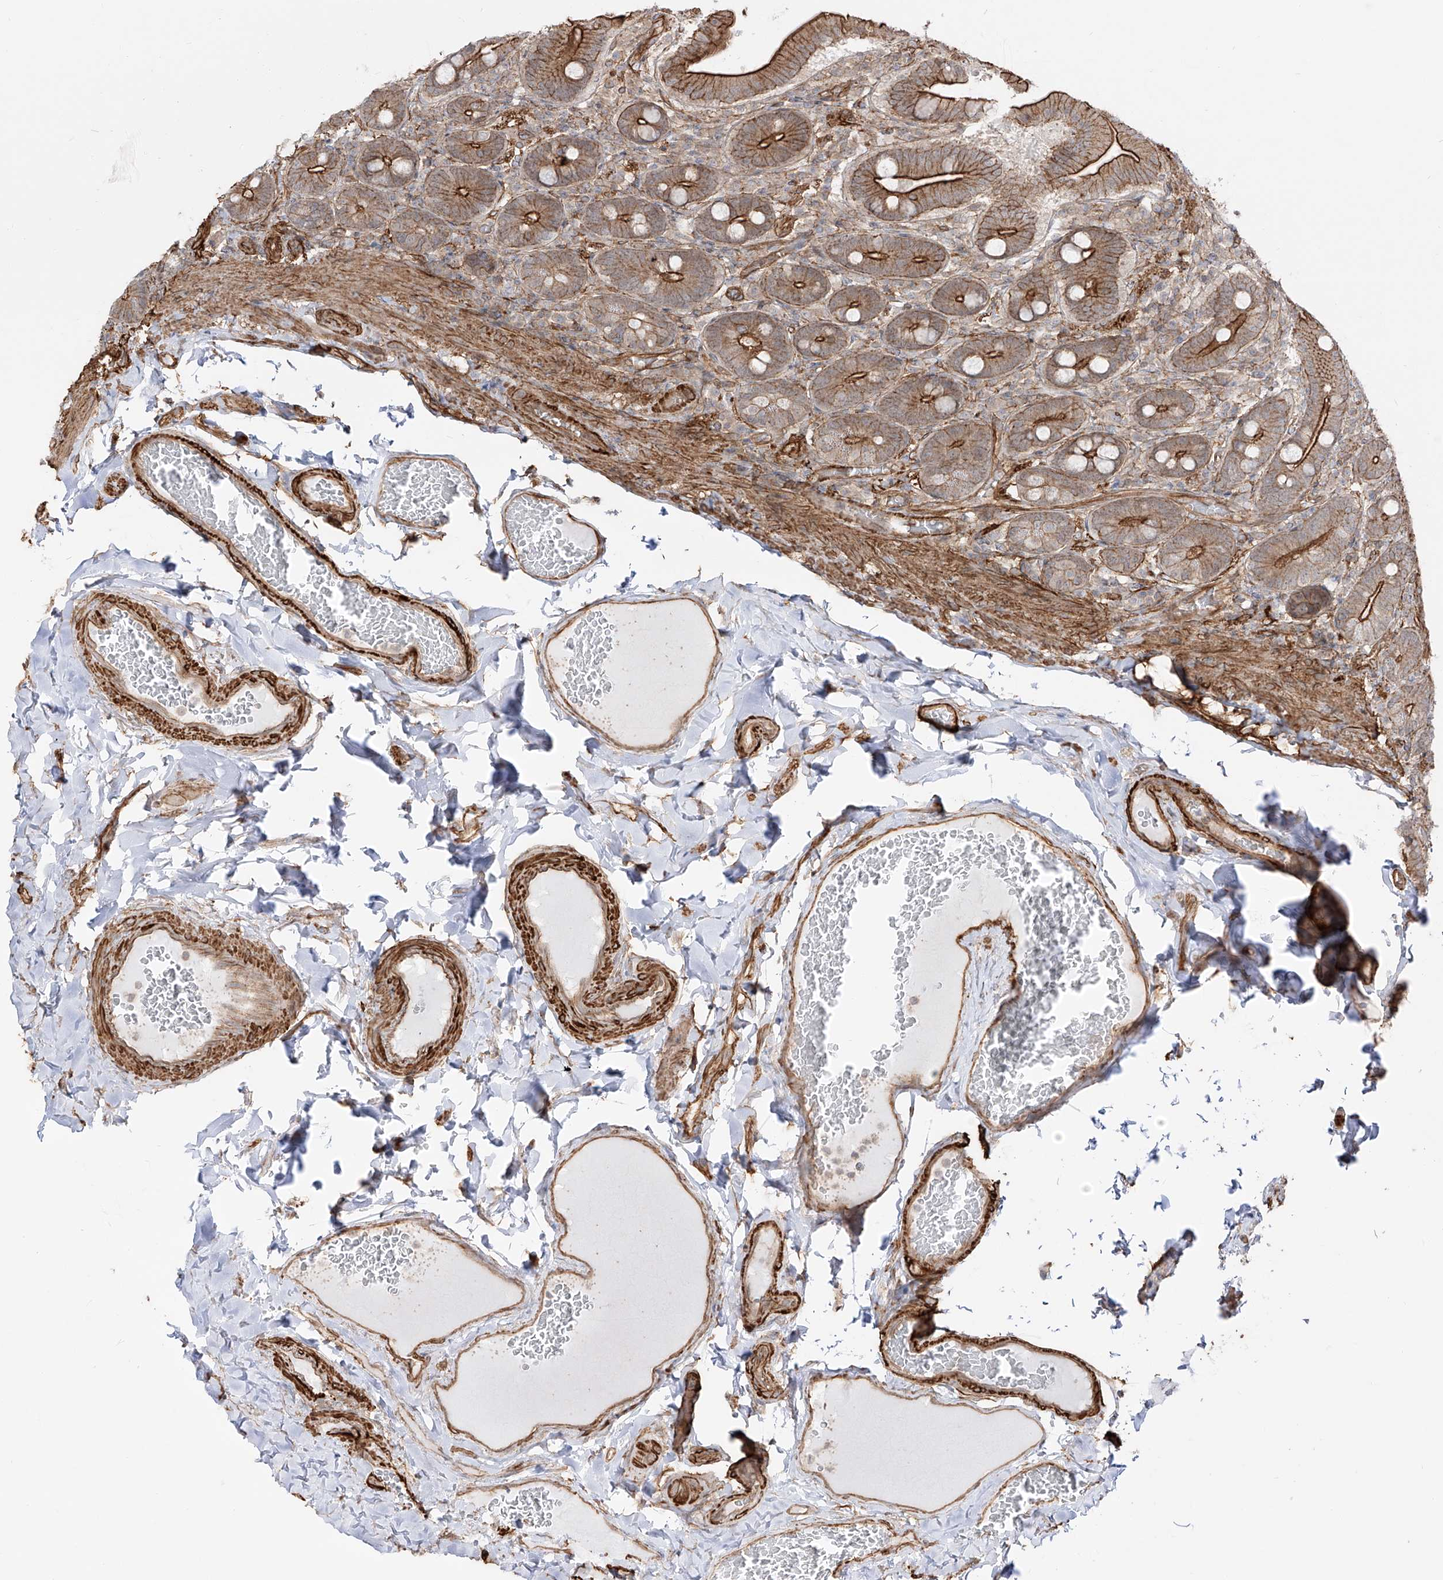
{"staining": {"intensity": "strong", "quantity": "25%-75%", "location": "cytoplasmic/membranous"}, "tissue": "duodenum", "cell_type": "Glandular cells", "image_type": "normal", "snomed": [{"axis": "morphology", "description": "Normal tissue, NOS"}, {"axis": "topography", "description": "Duodenum"}], "caption": "Immunohistochemical staining of normal duodenum shows high levels of strong cytoplasmic/membranous staining in approximately 25%-75% of glandular cells.", "gene": "ZNF180", "patient": {"sex": "female", "age": 62}}